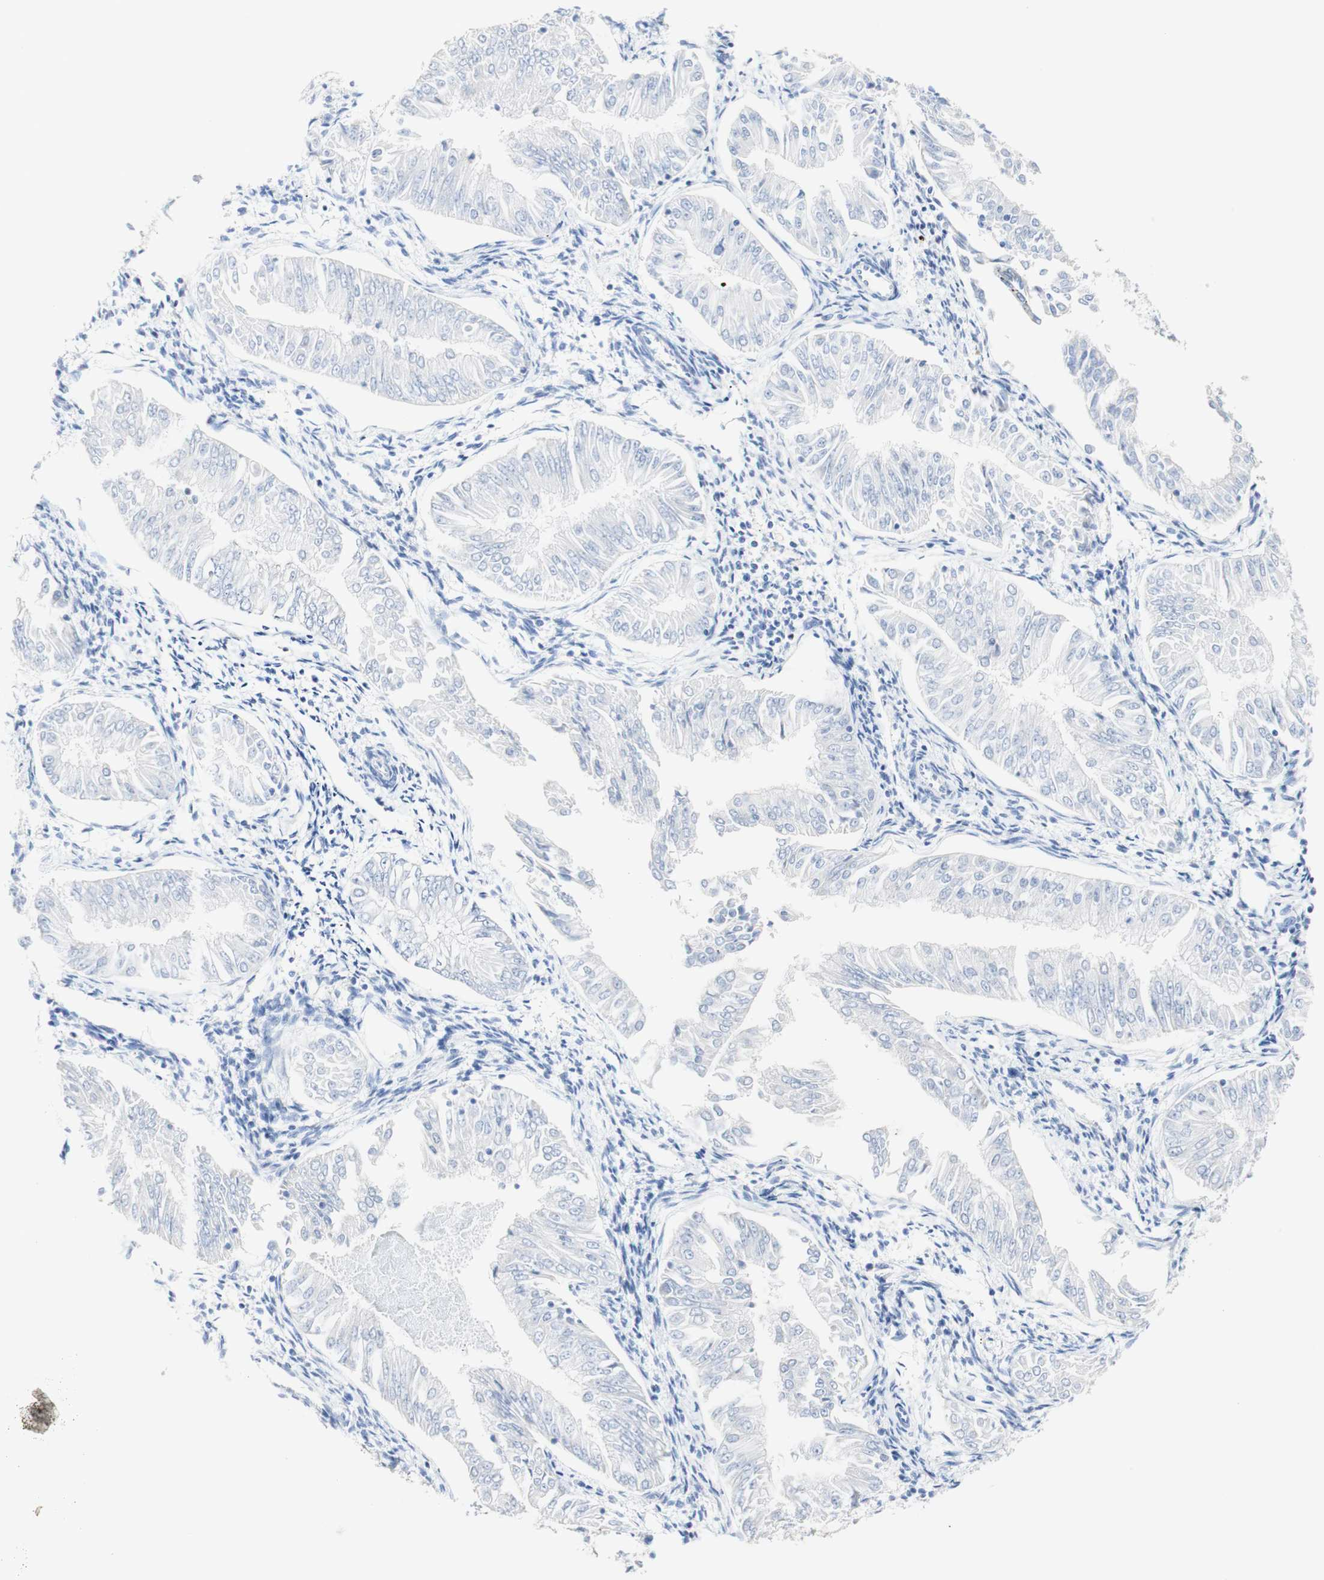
{"staining": {"intensity": "negative", "quantity": "none", "location": "none"}, "tissue": "endometrial cancer", "cell_type": "Tumor cells", "image_type": "cancer", "snomed": [{"axis": "morphology", "description": "Adenocarcinoma, NOS"}, {"axis": "topography", "description": "Endometrium"}], "caption": "Tumor cells show no significant expression in endometrial adenocarcinoma.", "gene": "DSC2", "patient": {"sex": "female", "age": 53}}